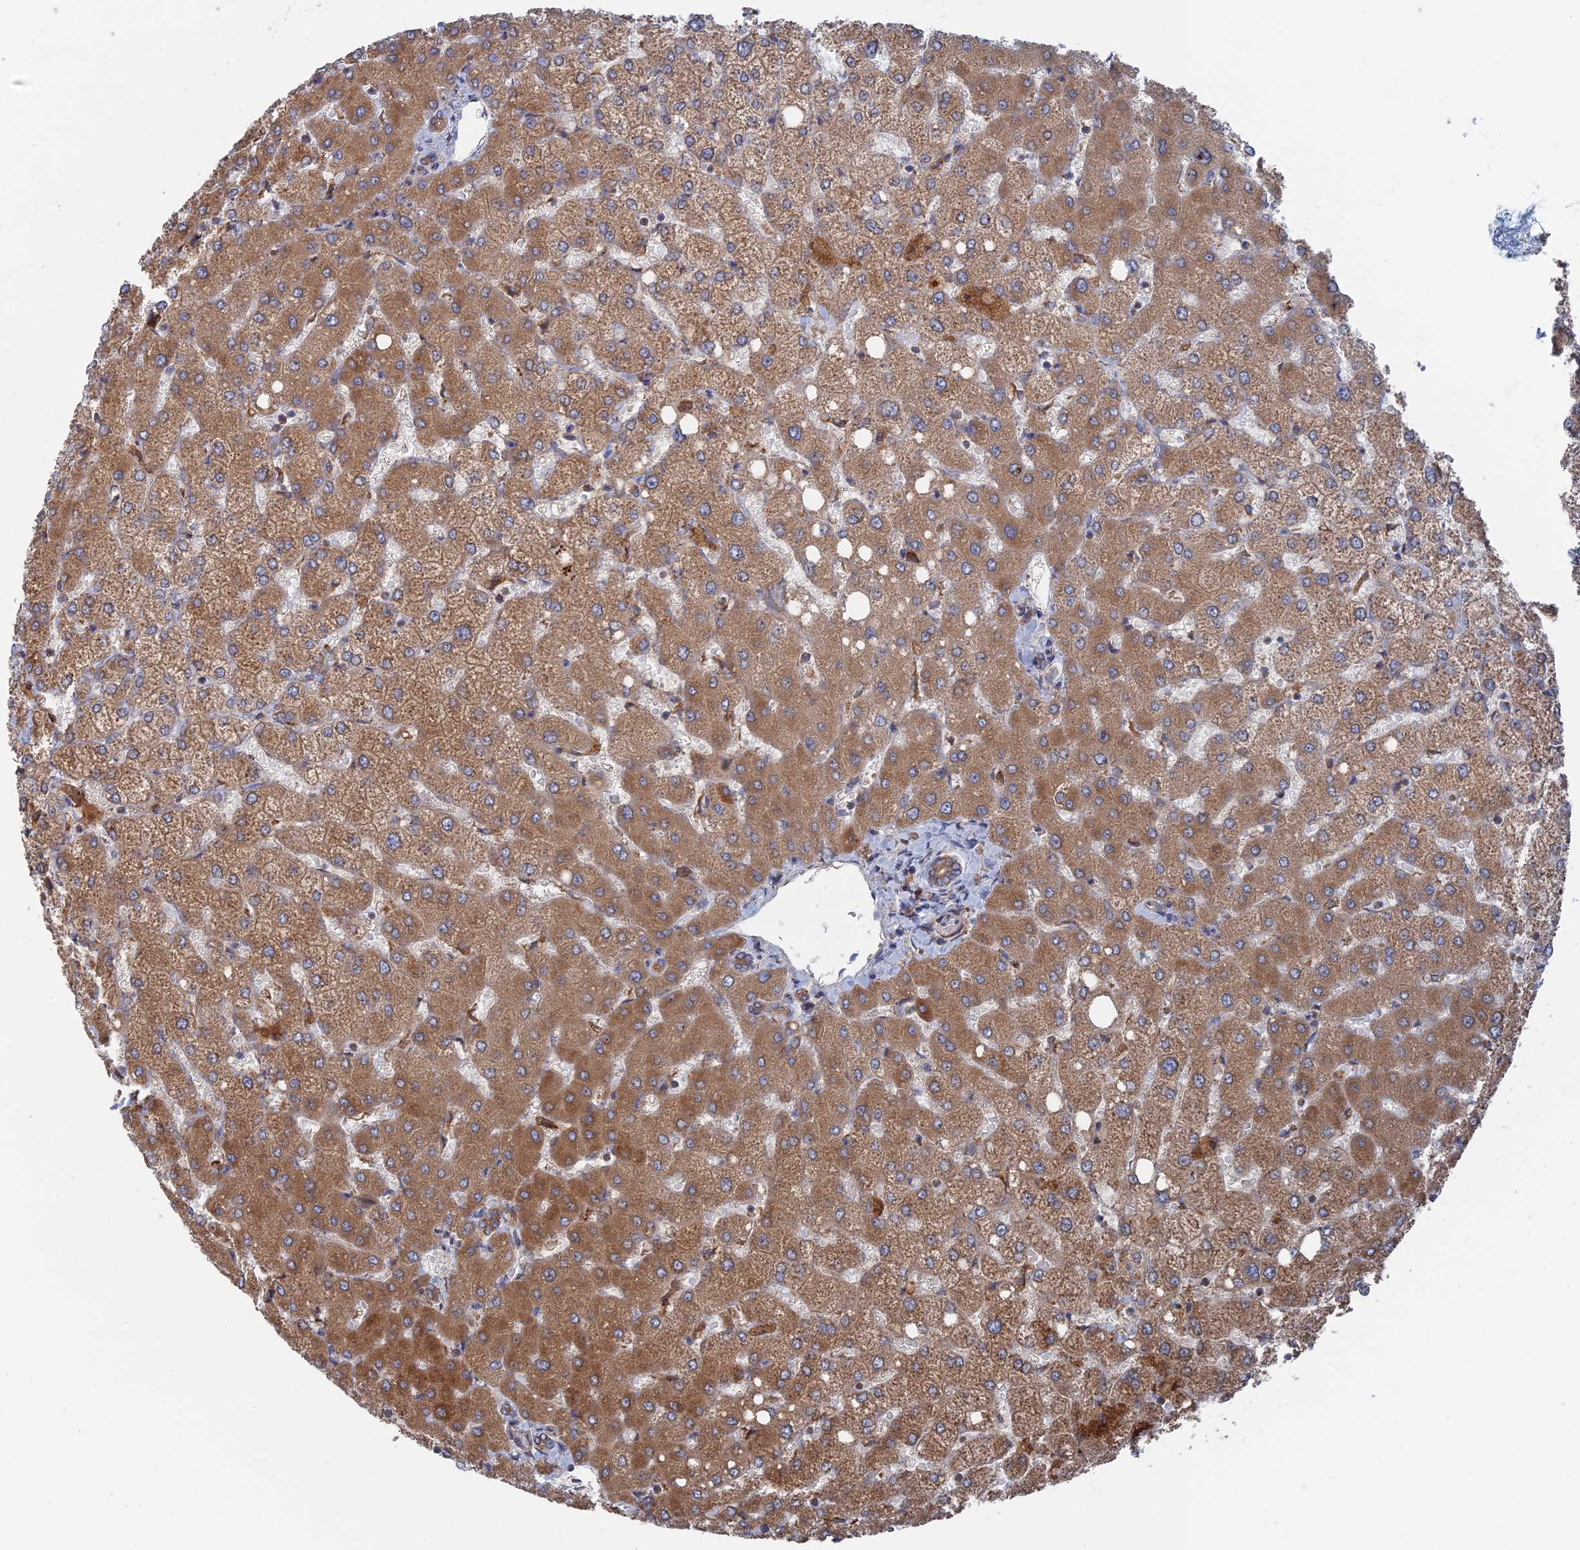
{"staining": {"intensity": "moderate", "quantity": ">75%", "location": "cytoplasmic/membranous"}, "tissue": "liver", "cell_type": "Cholangiocytes", "image_type": "normal", "snomed": [{"axis": "morphology", "description": "Normal tissue, NOS"}, {"axis": "topography", "description": "Liver"}], "caption": "The micrograph reveals a brown stain indicating the presence of a protein in the cytoplasmic/membranous of cholangiocytes in liver.", "gene": "BPIFB6", "patient": {"sex": "female", "age": 54}}